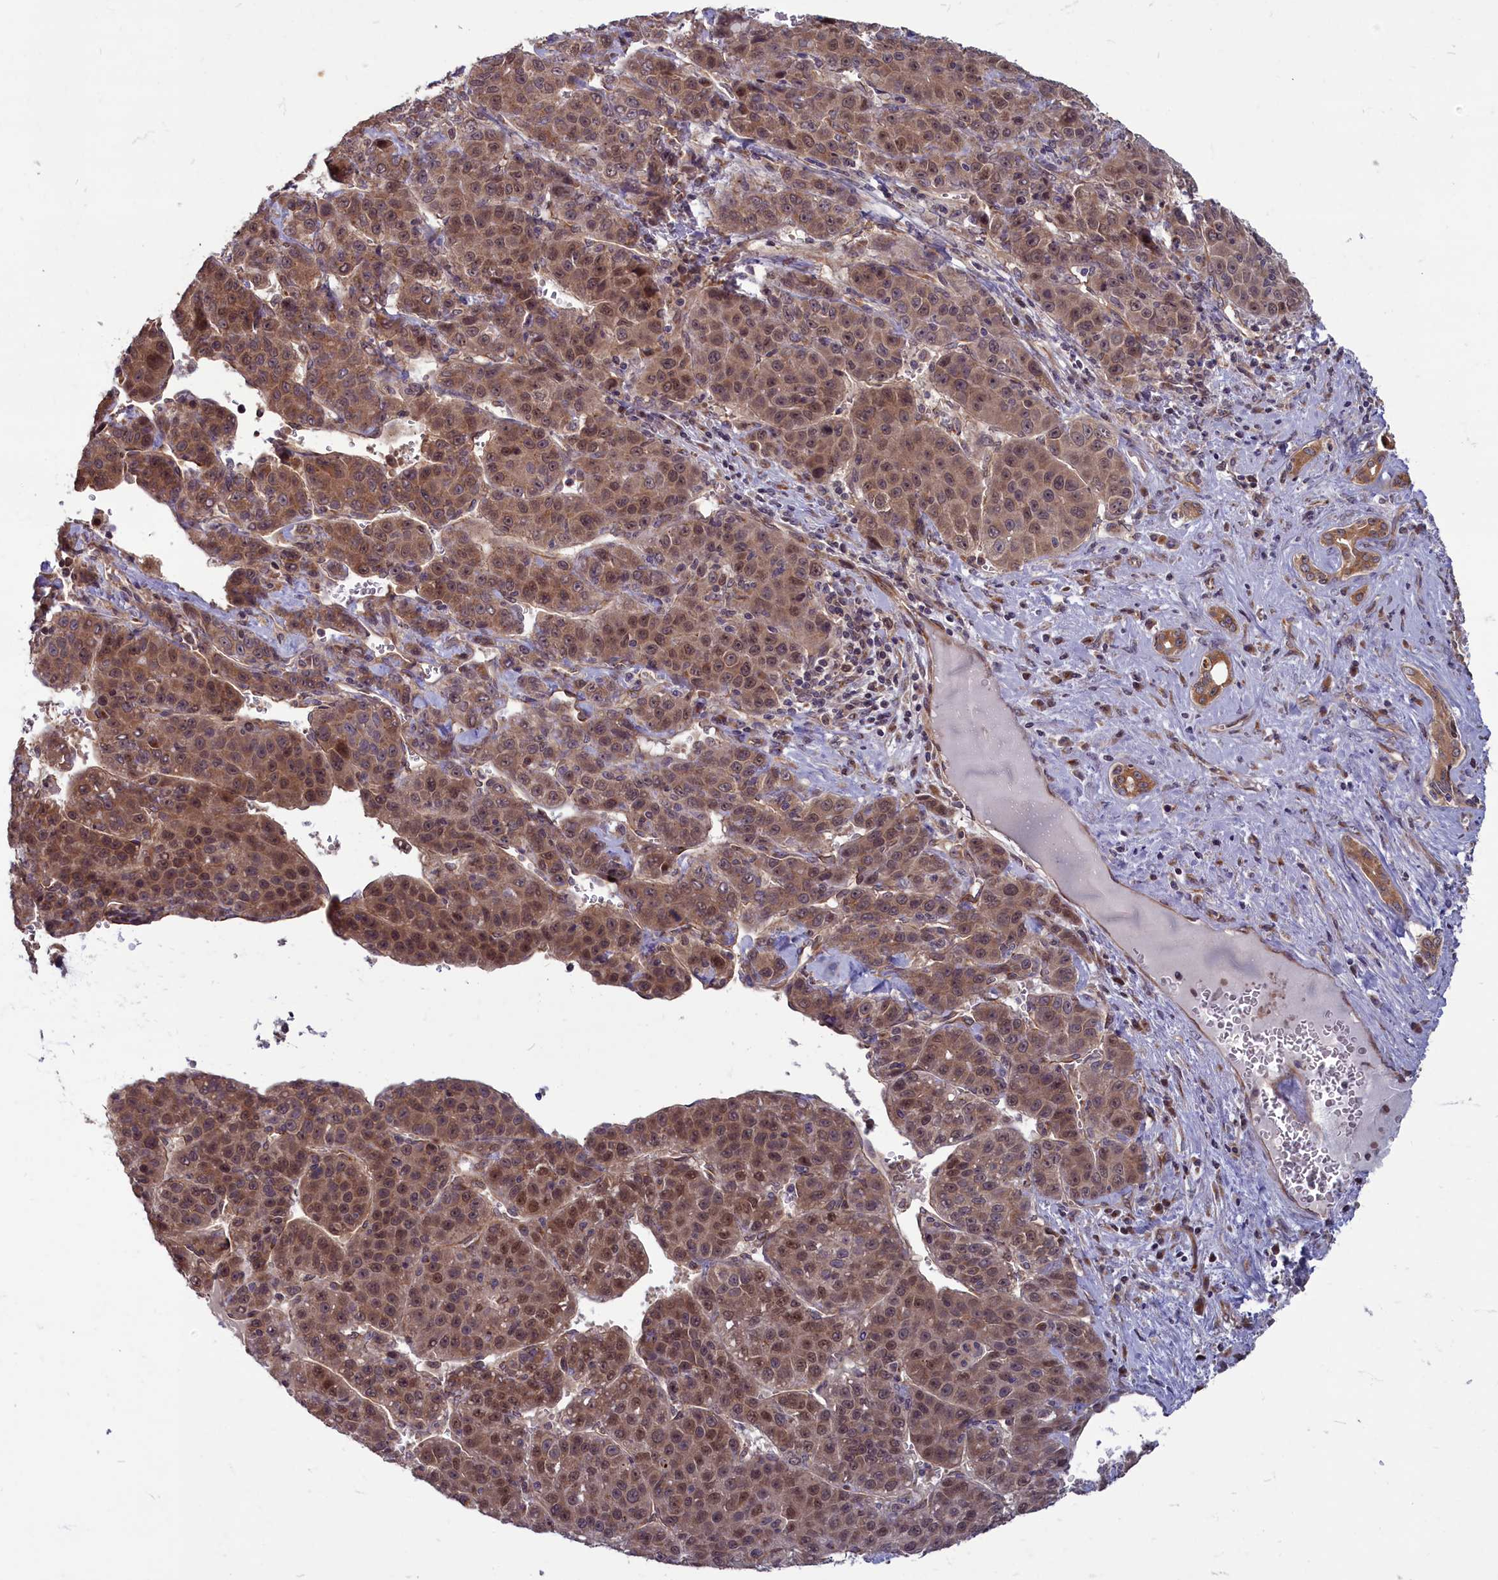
{"staining": {"intensity": "moderate", "quantity": ">75%", "location": "cytoplasmic/membranous,nuclear"}, "tissue": "liver cancer", "cell_type": "Tumor cells", "image_type": "cancer", "snomed": [{"axis": "morphology", "description": "Carcinoma, Hepatocellular, NOS"}, {"axis": "topography", "description": "Liver"}], "caption": "Brown immunohistochemical staining in liver cancer (hepatocellular carcinoma) reveals moderate cytoplasmic/membranous and nuclear positivity in approximately >75% of tumor cells.", "gene": "MYCBP", "patient": {"sex": "female", "age": 53}}